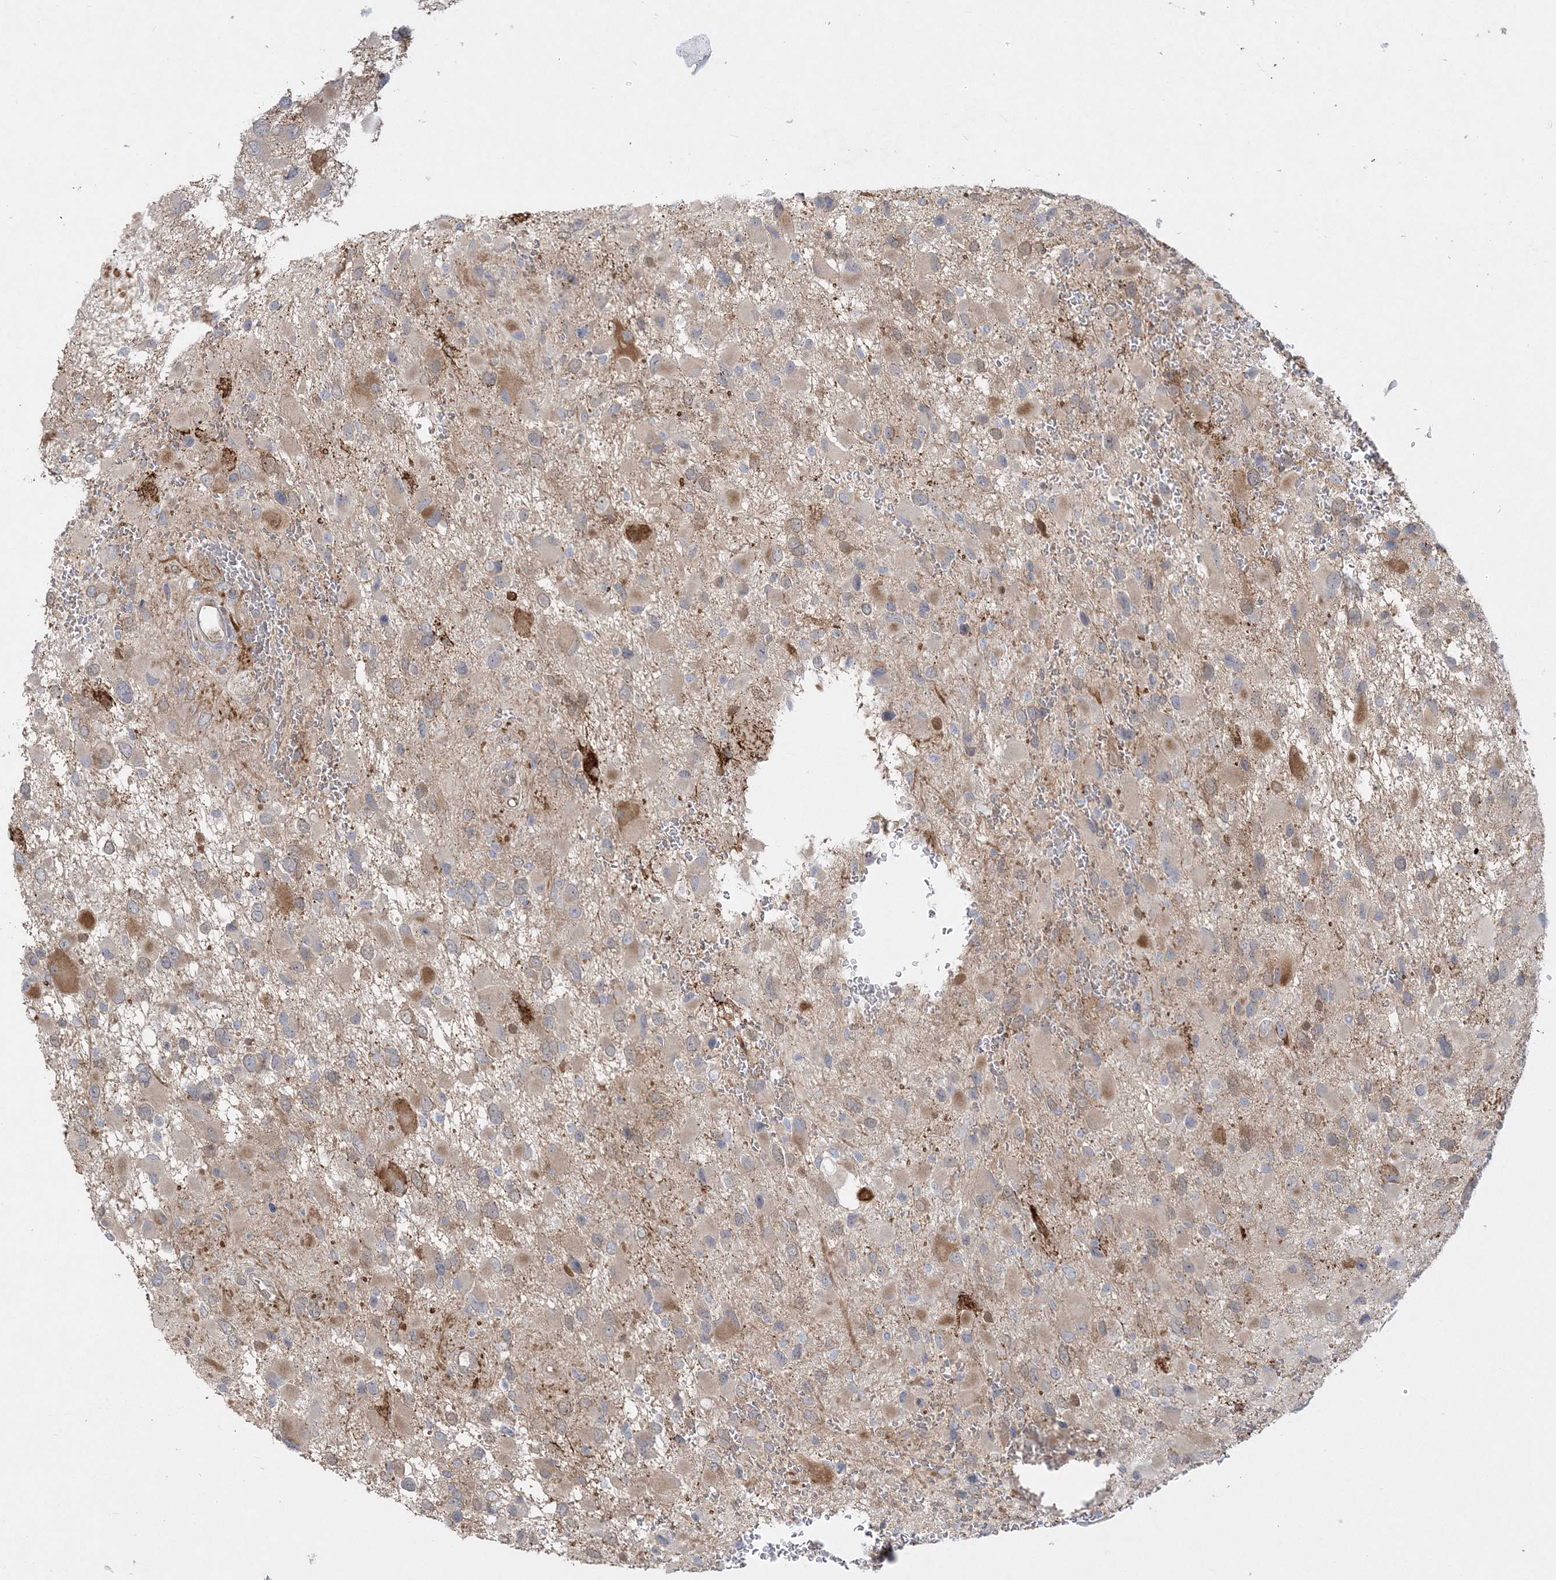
{"staining": {"intensity": "moderate", "quantity": "<25%", "location": "cytoplasmic/membranous"}, "tissue": "glioma", "cell_type": "Tumor cells", "image_type": "cancer", "snomed": [{"axis": "morphology", "description": "Glioma, malignant, High grade"}, {"axis": "topography", "description": "Brain"}], "caption": "This micrograph displays glioma stained with immunohistochemistry (IHC) to label a protein in brown. The cytoplasmic/membranous of tumor cells show moderate positivity for the protein. Nuclei are counter-stained blue.", "gene": "INPP1", "patient": {"sex": "male", "age": 53}}